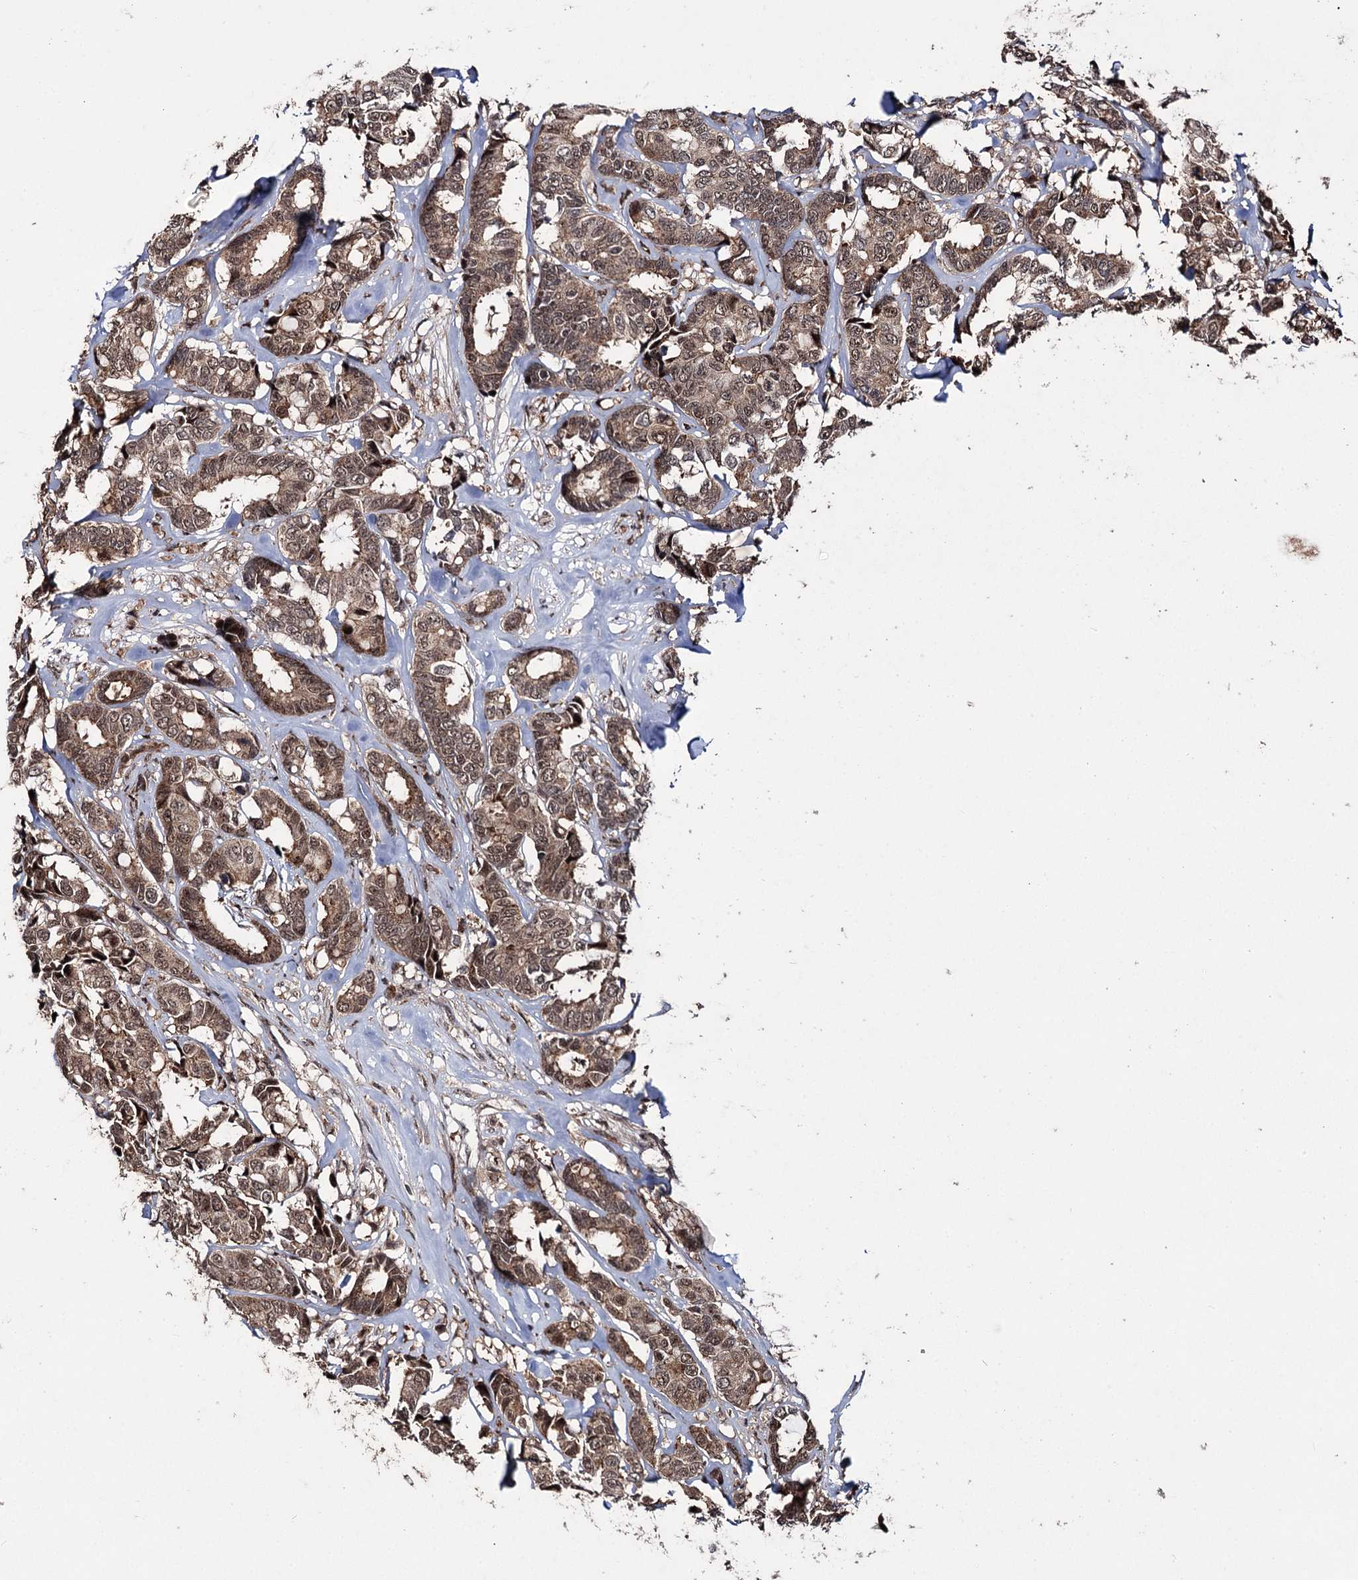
{"staining": {"intensity": "moderate", "quantity": ">75%", "location": "cytoplasmic/membranous,nuclear"}, "tissue": "breast cancer", "cell_type": "Tumor cells", "image_type": "cancer", "snomed": [{"axis": "morphology", "description": "Duct carcinoma"}, {"axis": "topography", "description": "Breast"}], "caption": "Human invasive ductal carcinoma (breast) stained with a brown dye exhibits moderate cytoplasmic/membranous and nuclear positive expression in approximately >75% of tumor cells.", "gene": "MKNK2", "patient": {"sex": "female", "age": 87}}